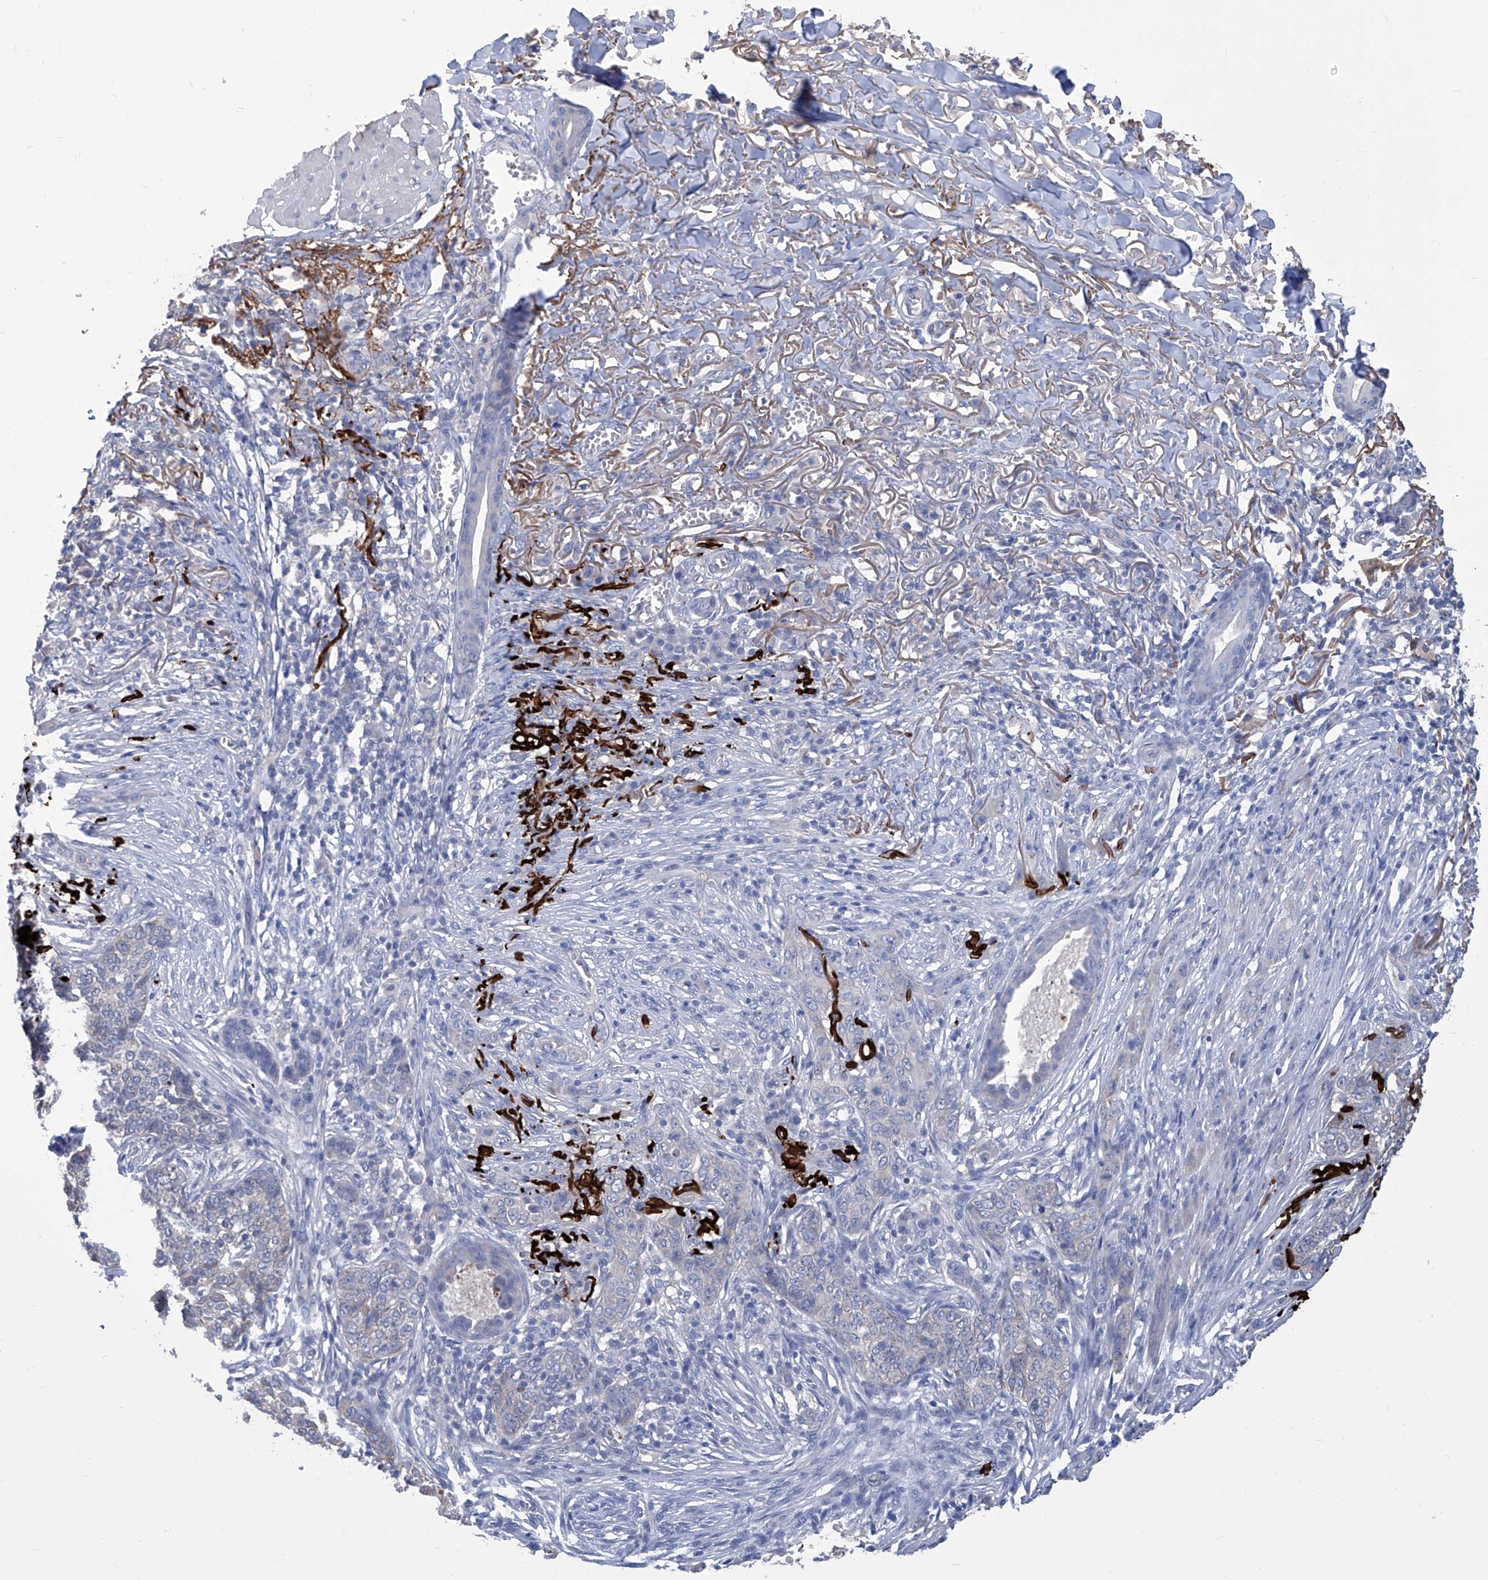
{"staining": {"intensity": "weak", "quantity": "25%-75%", "location": "cytoplasmic/membranous"}, "tissue": "skin cancer", "cell_type": "Tumor cells", "image_type": "cancer", "snomed": [{"axis": "morphology", "description": "Basal cell carcinoma"}, {"axis": "topography", "description": "Skin"}], "caption": "A photomicrograph of basal cell carcinoma (skin) stained for a protein shows weak cytoplasmic/membranous brown staining in tumor cells.", "gene": "SMS", "patient": {"sex": "male", "age": 85}}